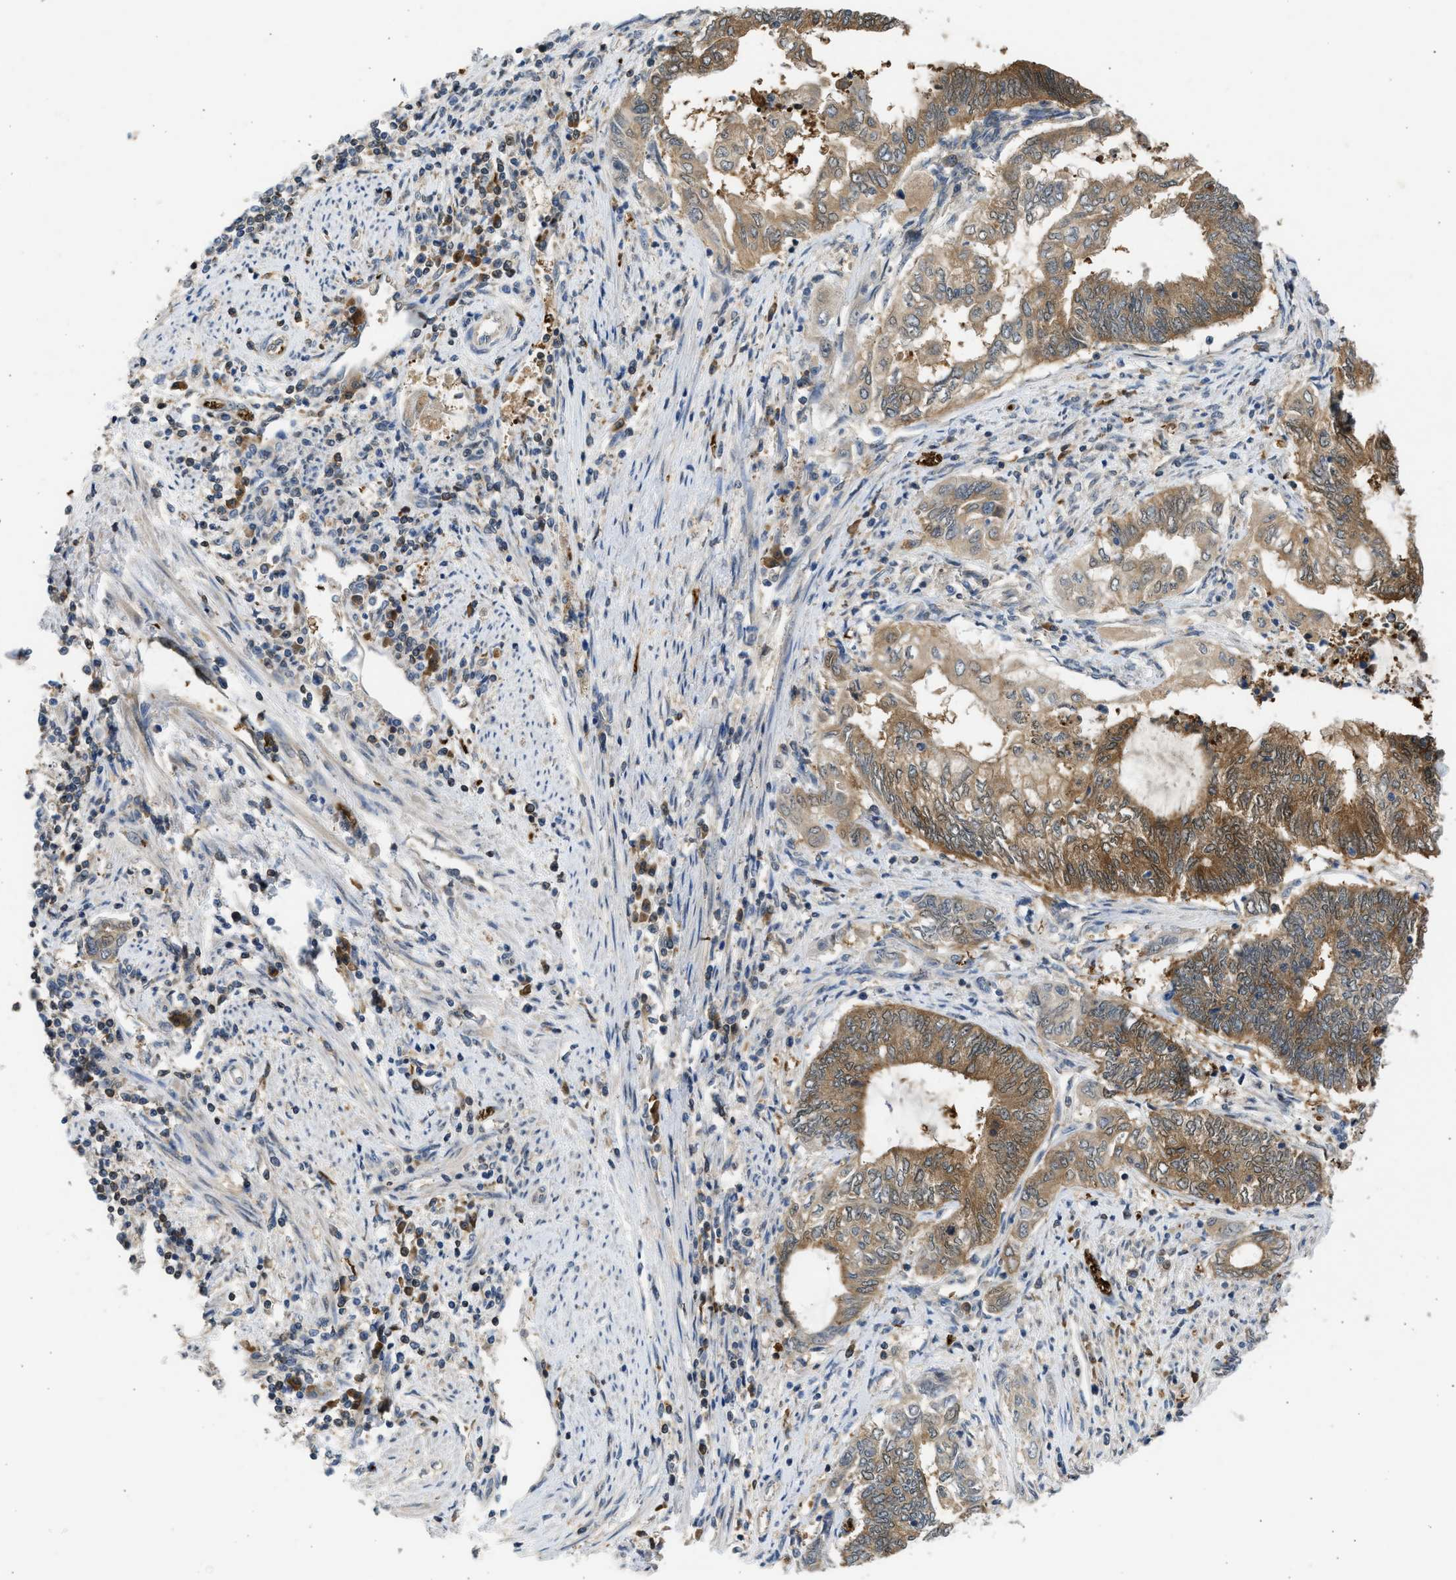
{"staining": {"intensity": "moderate", "quantity": ">75%", "location": "cytoplasmic/membranous"}, "tissue": "endometrial cancer", "cell_type": "Tumor cells", "image_type": "cancer", "snomed": [{"axis": "morphology", "description": "Adenocarcinoma, NOS"}, {"axis": "topography", "description": "Uterus"}, {"axis": "topography", "description": "Endometrium"}], "caption": "A photomicrograph showing moderate cytoplasmic/membranous positivity in approximately >75% of tumor cells in endometrial cancer (adenocarcinoma), as visualized by brown immunohistochemical staining.", "gene": "MAPK7", "patient": {"sex": "female", "age": 70}}